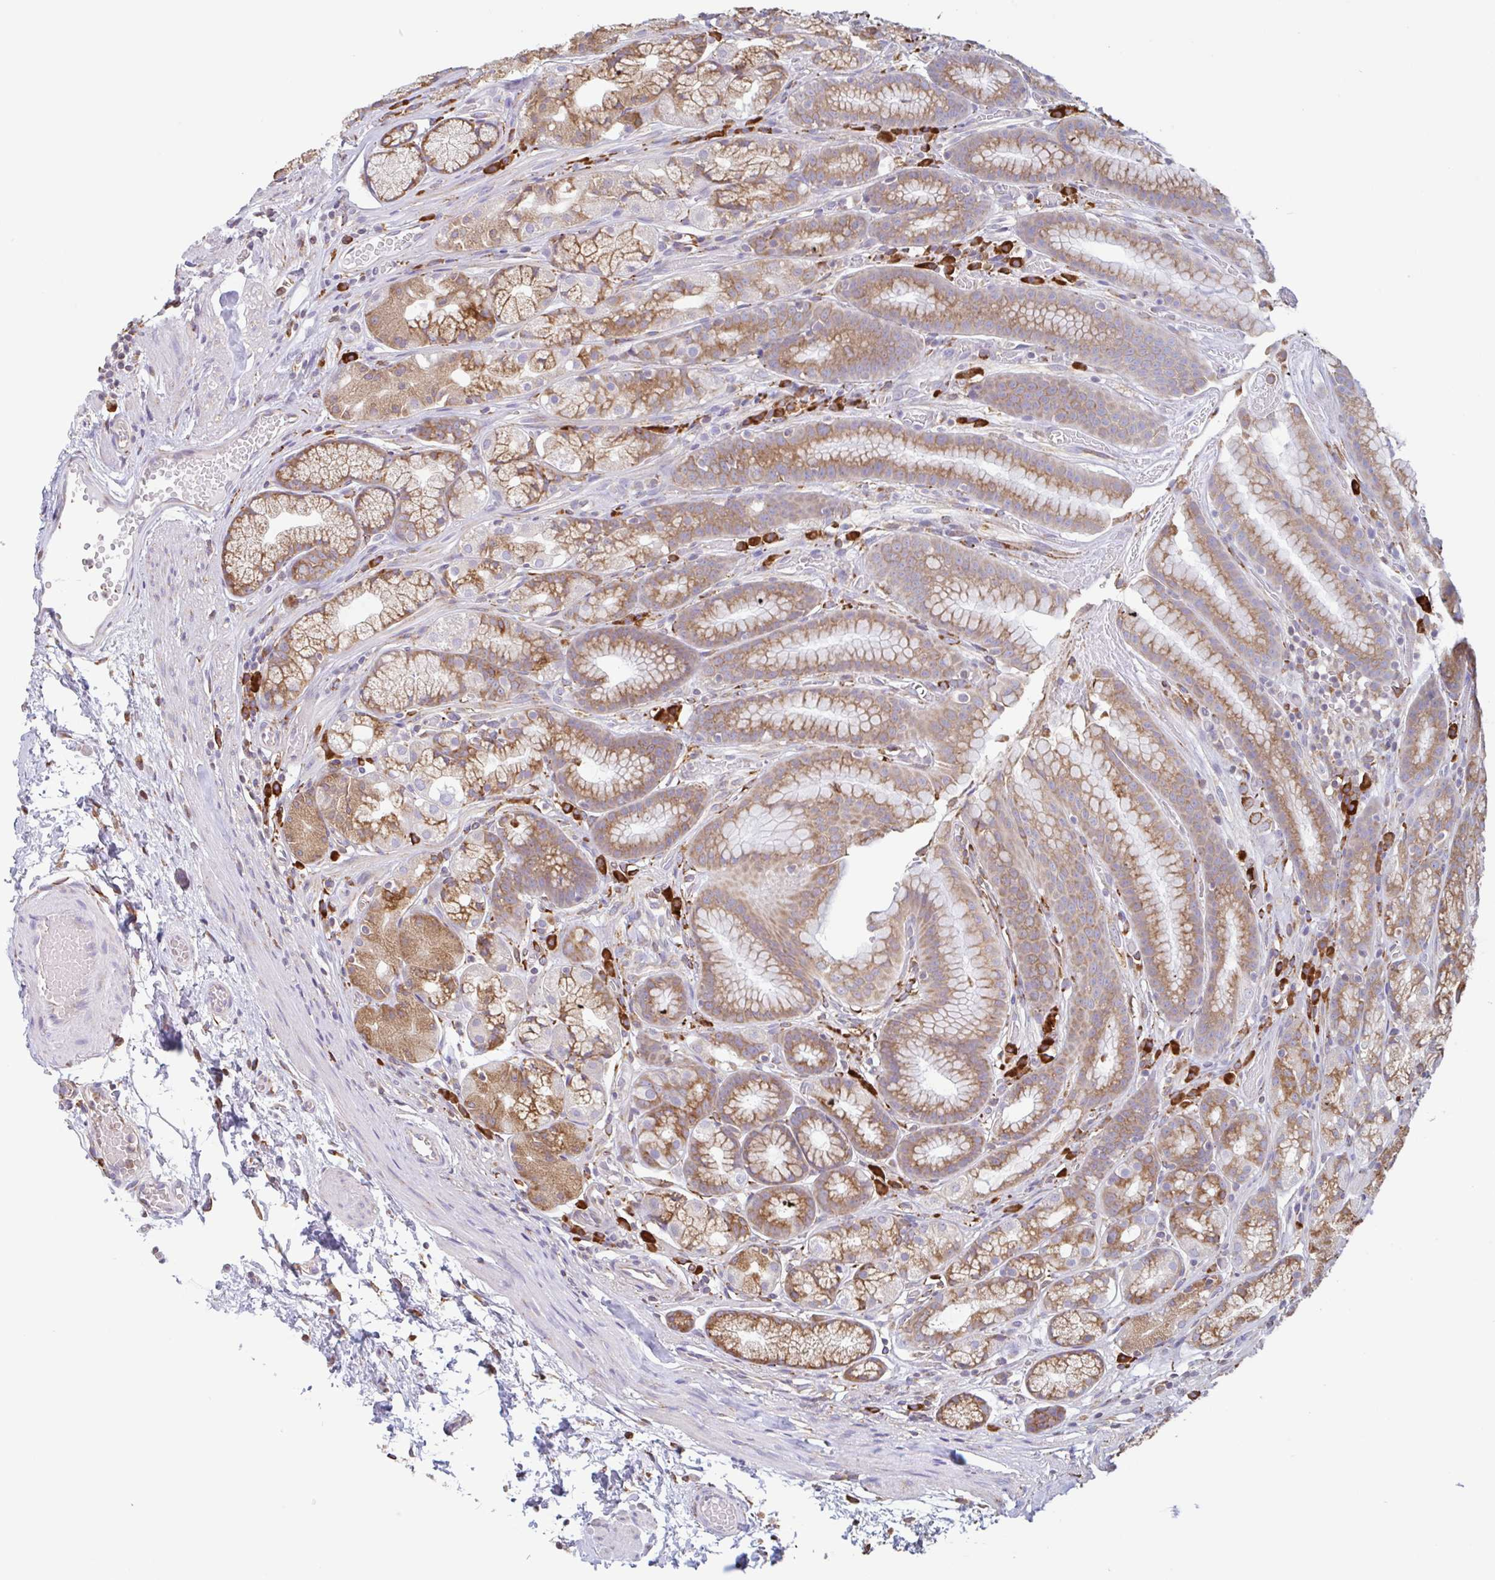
{"staining": {"intensity": "moderate", "quantity": ">75%", "location": "cytoplasmic/membranous"}, "tissue": "stomach", "cell_type": "Glandular cells", "image_type": "normal", "snomed": [{"axis": "morphology", "description": "Normal tissue, NOS"}, {"axis": "topography", "description": "Smooth muscle"}, {"axis": "topography", "description": "Stomach"}], "caption": "A brown stain shows moderate cytoplasmic/membranous expression of a protein in glandular cells of normal human stomach.", "gene": "DOK4", "patient": {"sex": "male", "age": 70}}